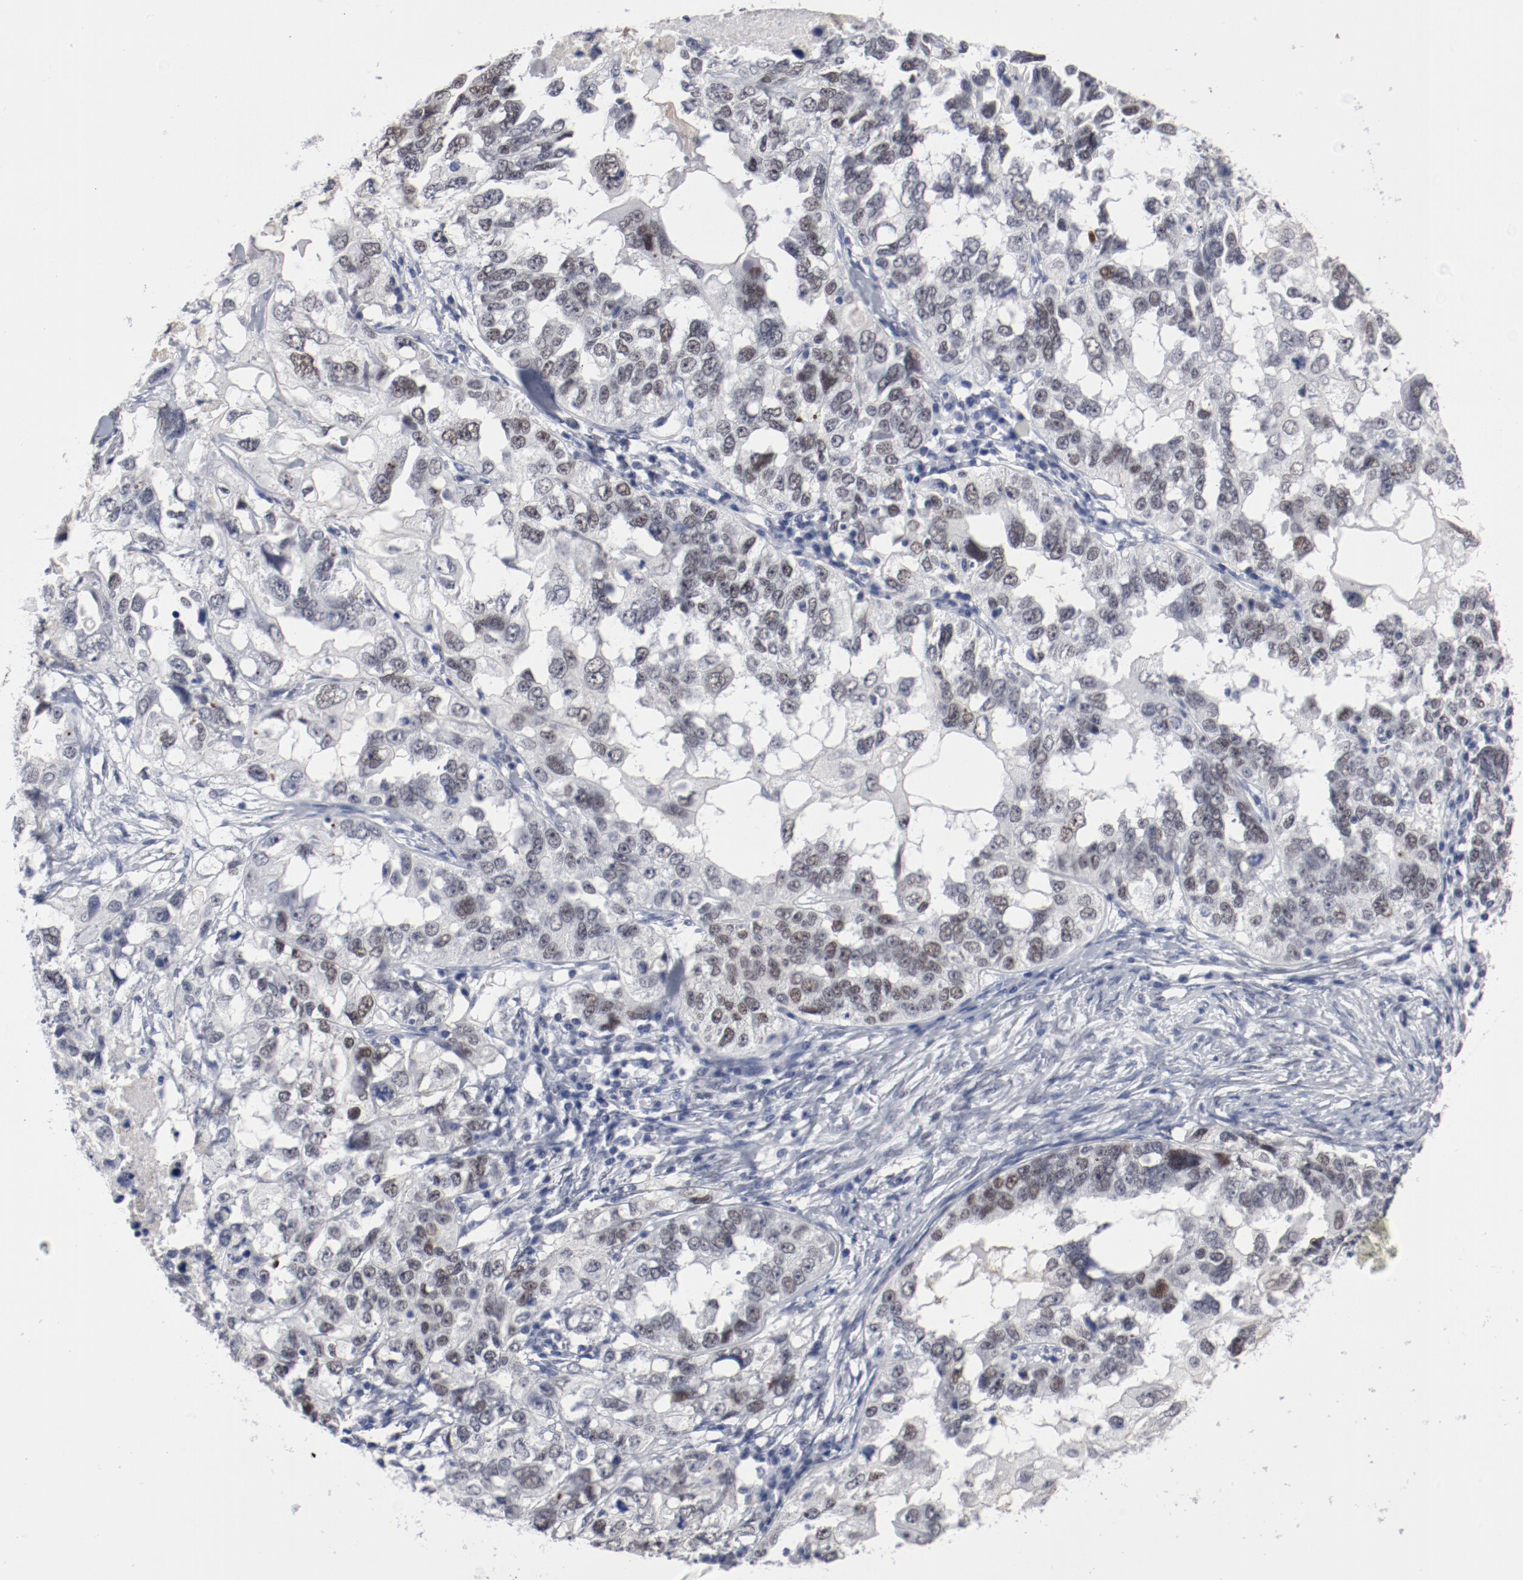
{"staining": {"intensity": "weak", "quantity": "<25%", "location": "nuclear"}, "tissue": "ovarian cancer", "cell_type": "Tumor cells", "image_type": "cancer", "snomed": [{"axis": "morphology", "description": "Cystadenocarcinoma, serous, NOS"}, {"axis": "topography", "description": "Ovary"}], "caption": "Immunohistochemical staining of human ovarian cancer displays no significant expression in tumor cells.", "gene": "ANKLE2", "patient": {"sex": "female", "age": 82}}